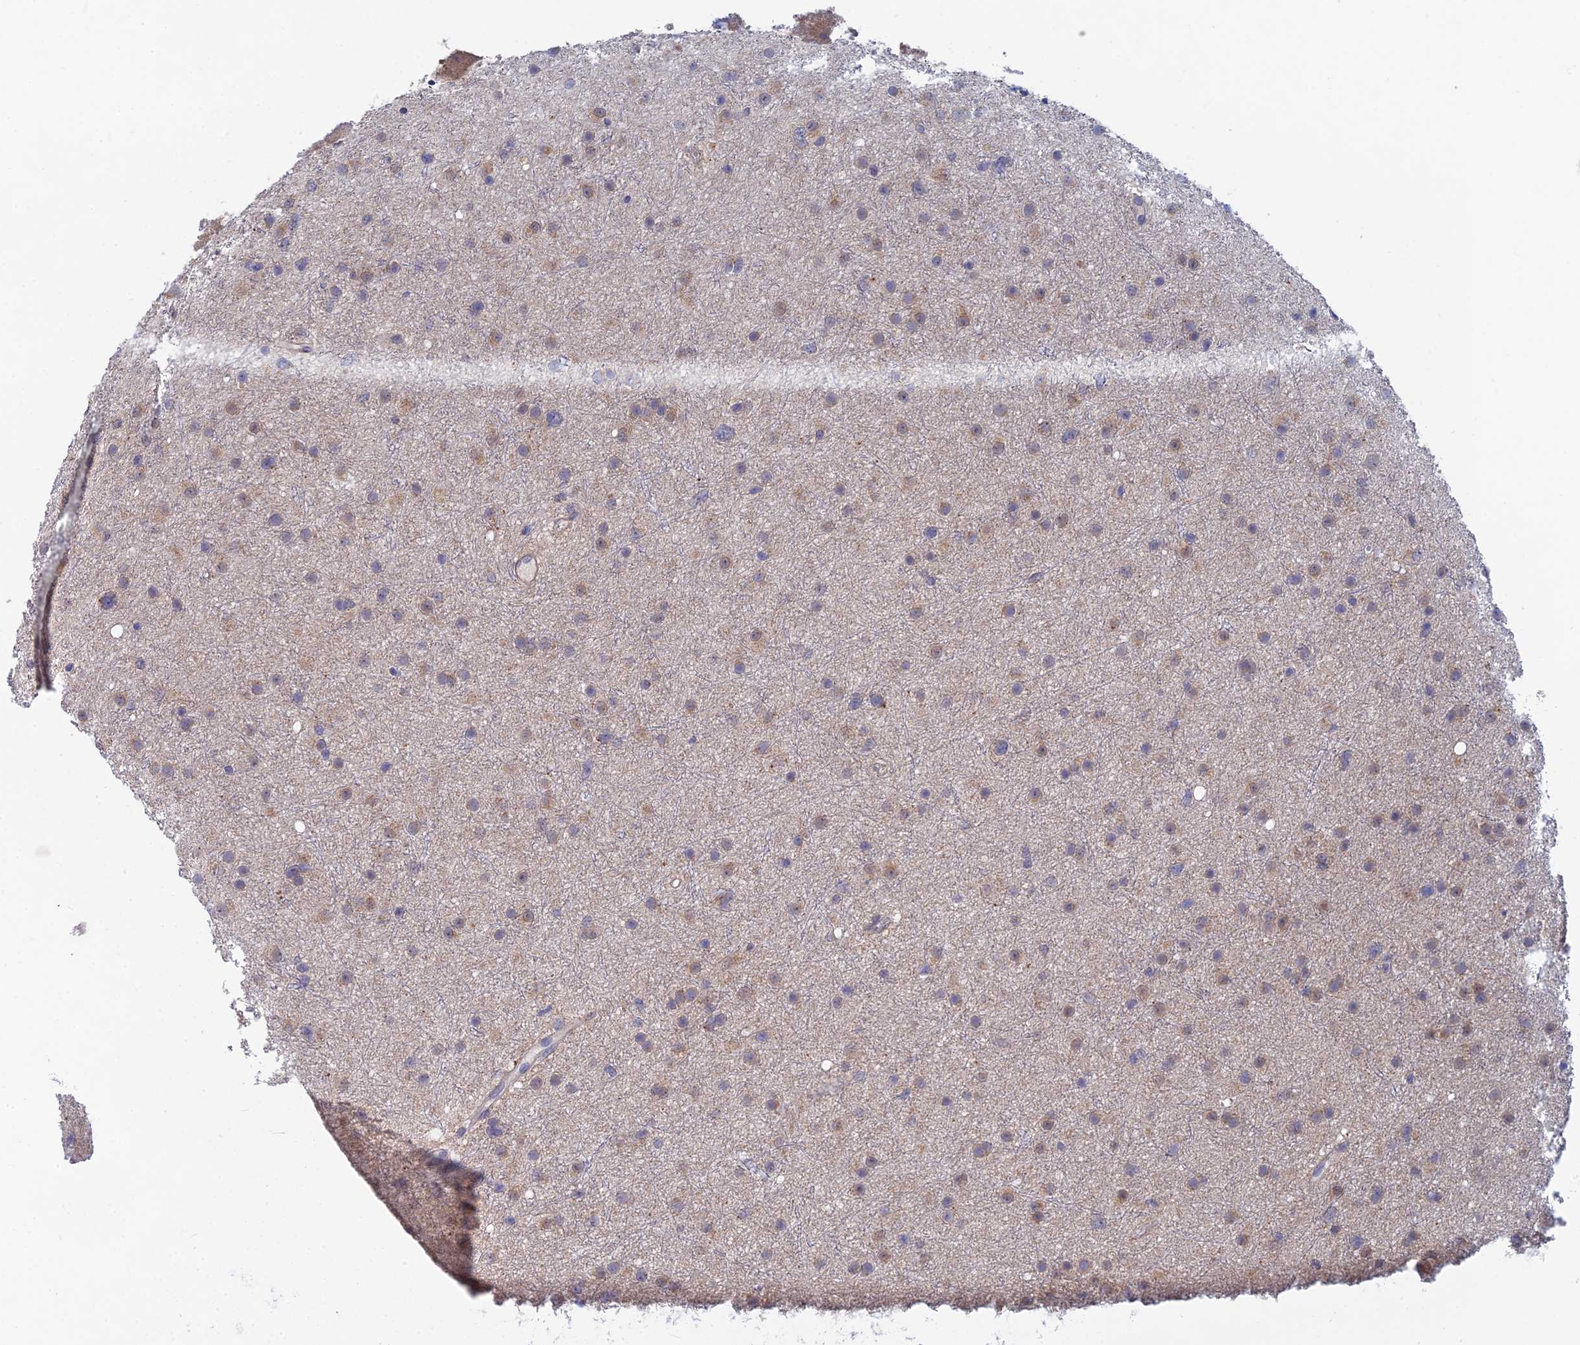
{"staining": {"intensity": "weak", "quantity": "25%-75%", "location": "cytoplasmic/membranous"}, "tissue": "glioma", "cell_type": "Tumor cells", "image_type": "cancer", "snomed": [{"axis": "morphology", "description": "Glioma, malignant, Low grade"}, {"axis": "topography", "description": "Cerebral cortex"}], "caption": "The photomicrograph demonstrates a brown stain indicating the presence of a protein in the cytoplasmic/membranous of tumor cells in glioma. (Brightfield microscopy of DAB IHC at high magnification).", "gene": "GIPC1", "patient": {"sex": "female", "age": 39}}